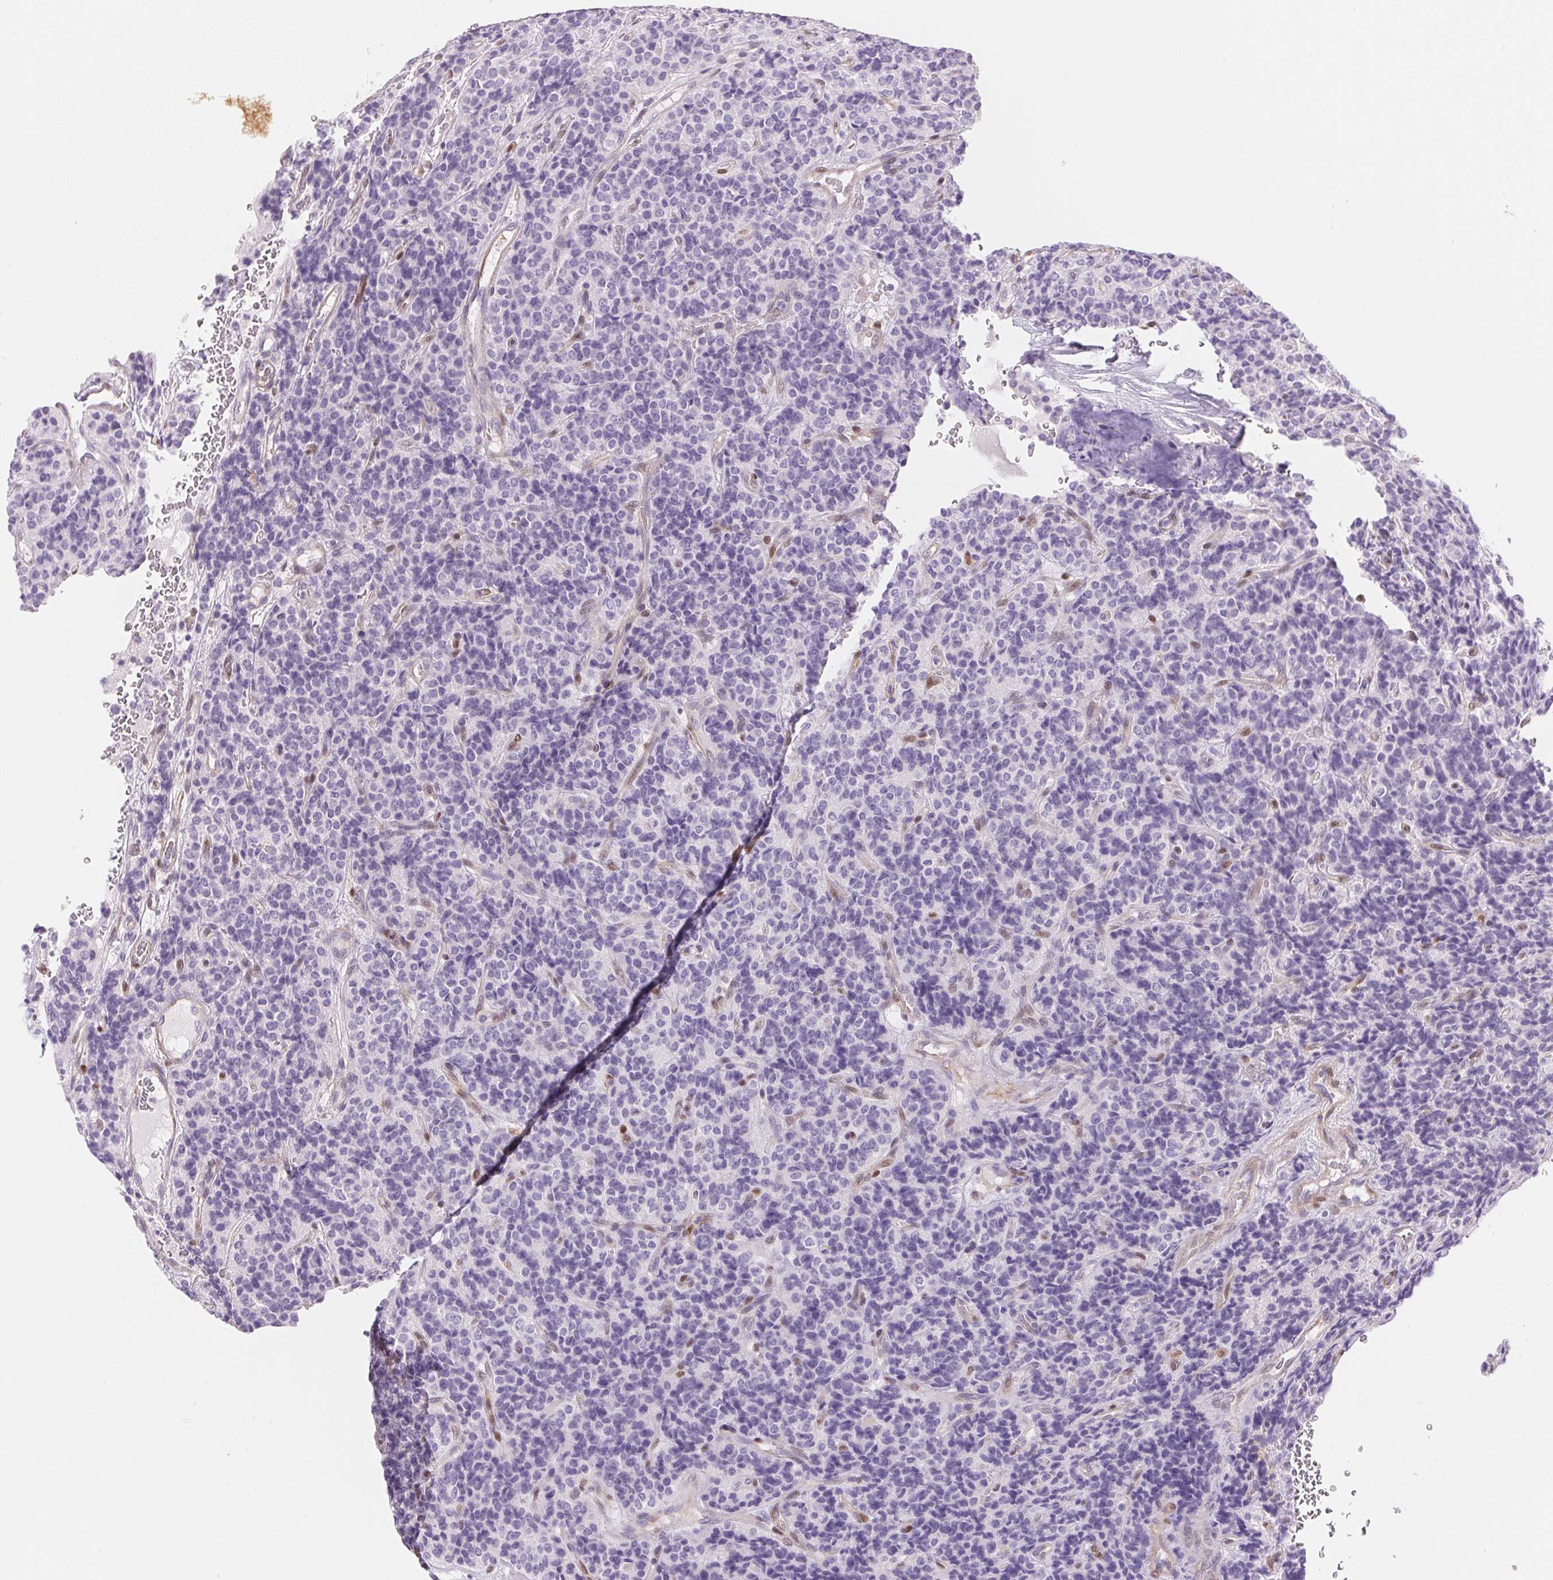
{"staining": {"intensity": "negative", "quantity": "none", "location": "none"}, "tissue": "carcinoid", "cell_type": "Tumor cells", "image_type": "cancer", "snomed": [{"axis": "morphology", "description": "Carcinoid, malignant, NOS"}, {"axis": "topography", "description": "Pancreas"}], "caption": "Carcinoid stained for a protein using immunohistochemistry (IHC) shows no staining tumor cells.", "gene": "SMTN", "patient": {"sex": "male", "age": 36}}